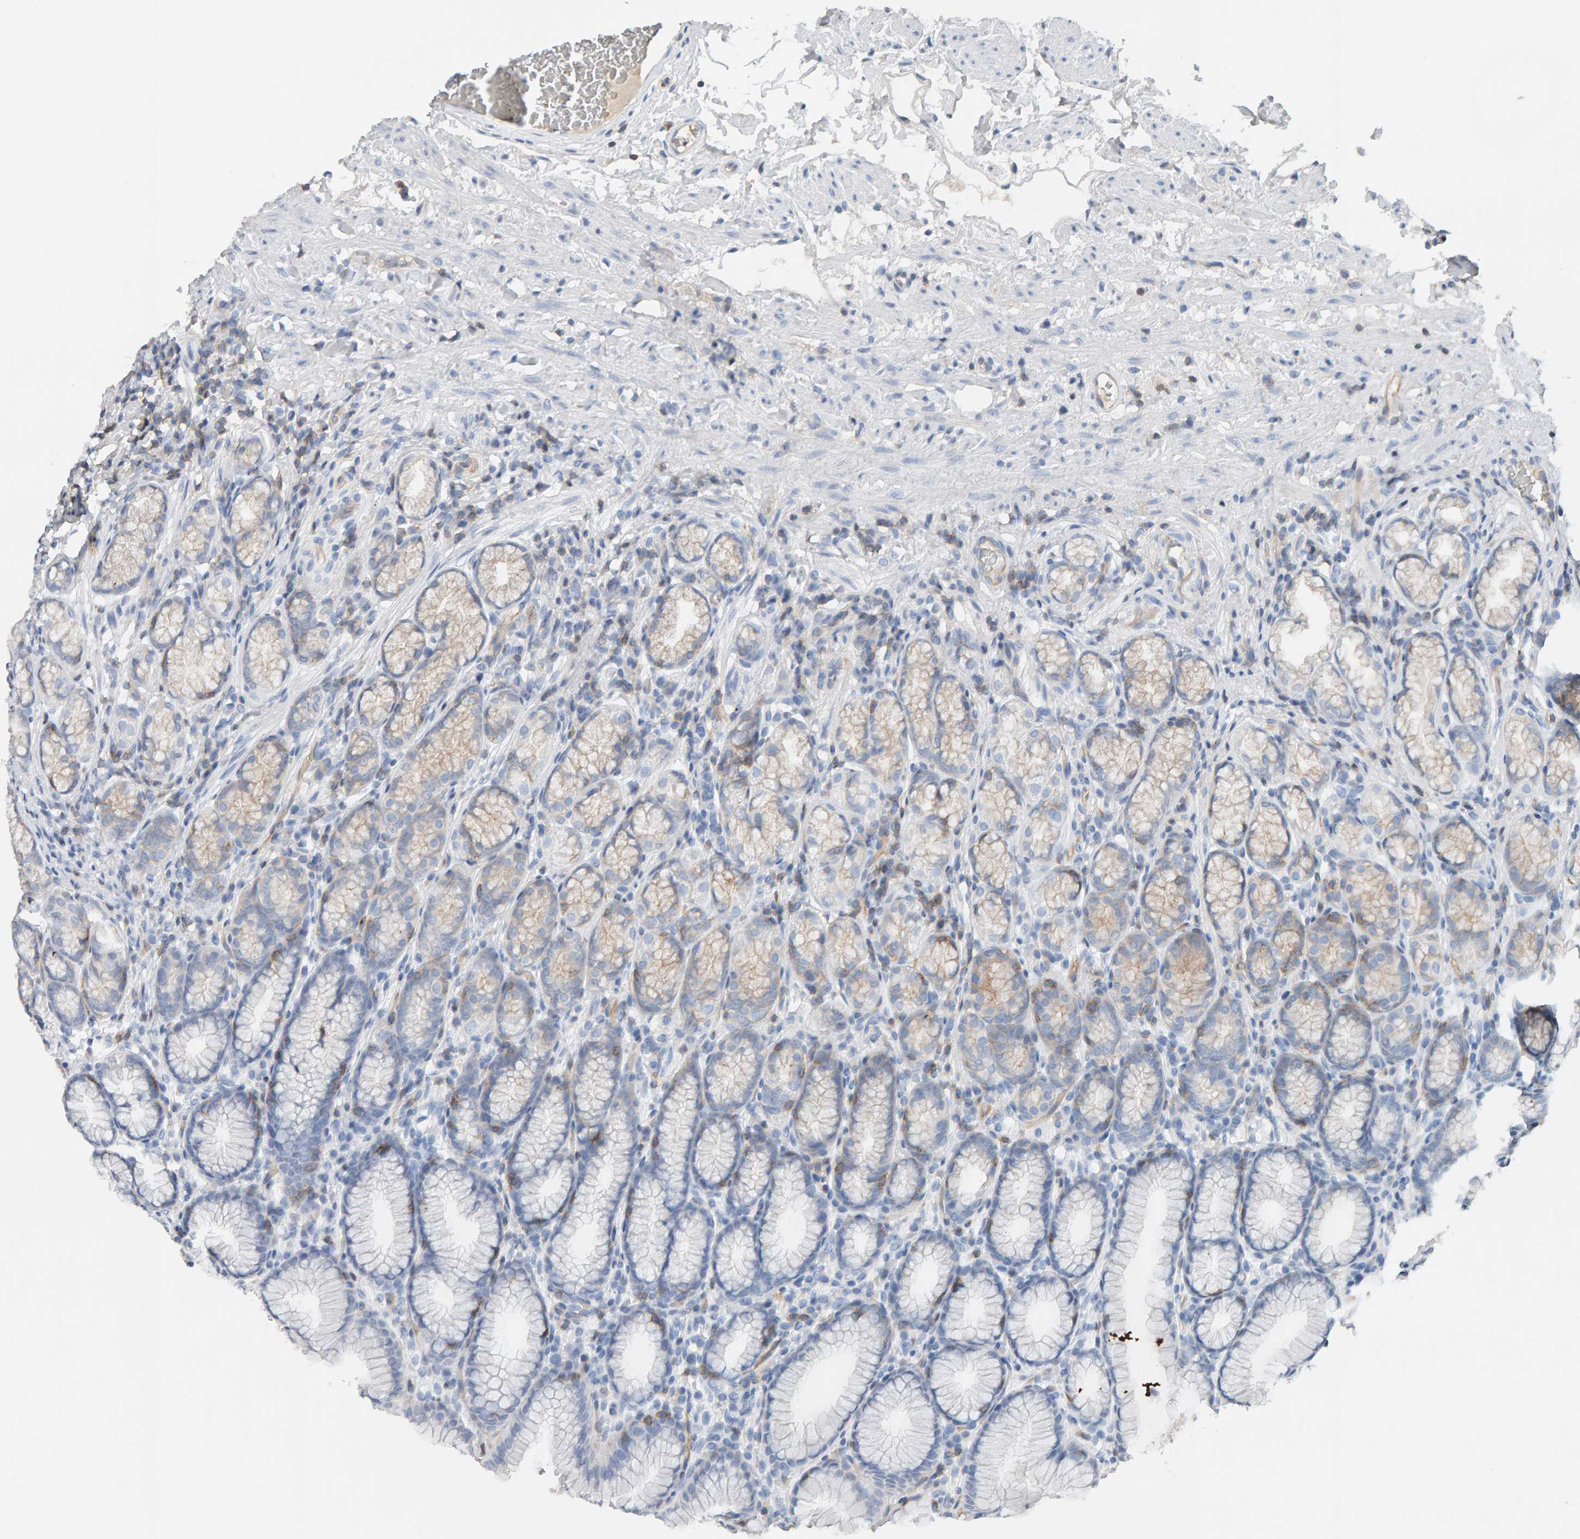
{"staining": {"intensity": "weak", "quantity": "<25%", "location": "cytoplasmic/membranous"}, "tissue": "stomach", "cell_type": "Glandular cells", "image_type": "normal", "snomed": [{"axis": "morphology", "description": "Normal tissue, NOS"}, {"axis": "topography", "description": "Stomach"}], "caption": "This is a micrograph of IHC staining of benign stomach, which shows no positivity in glandular cells.", "gene": "FYN", "patient": {"sex": "male", "age": 42}}